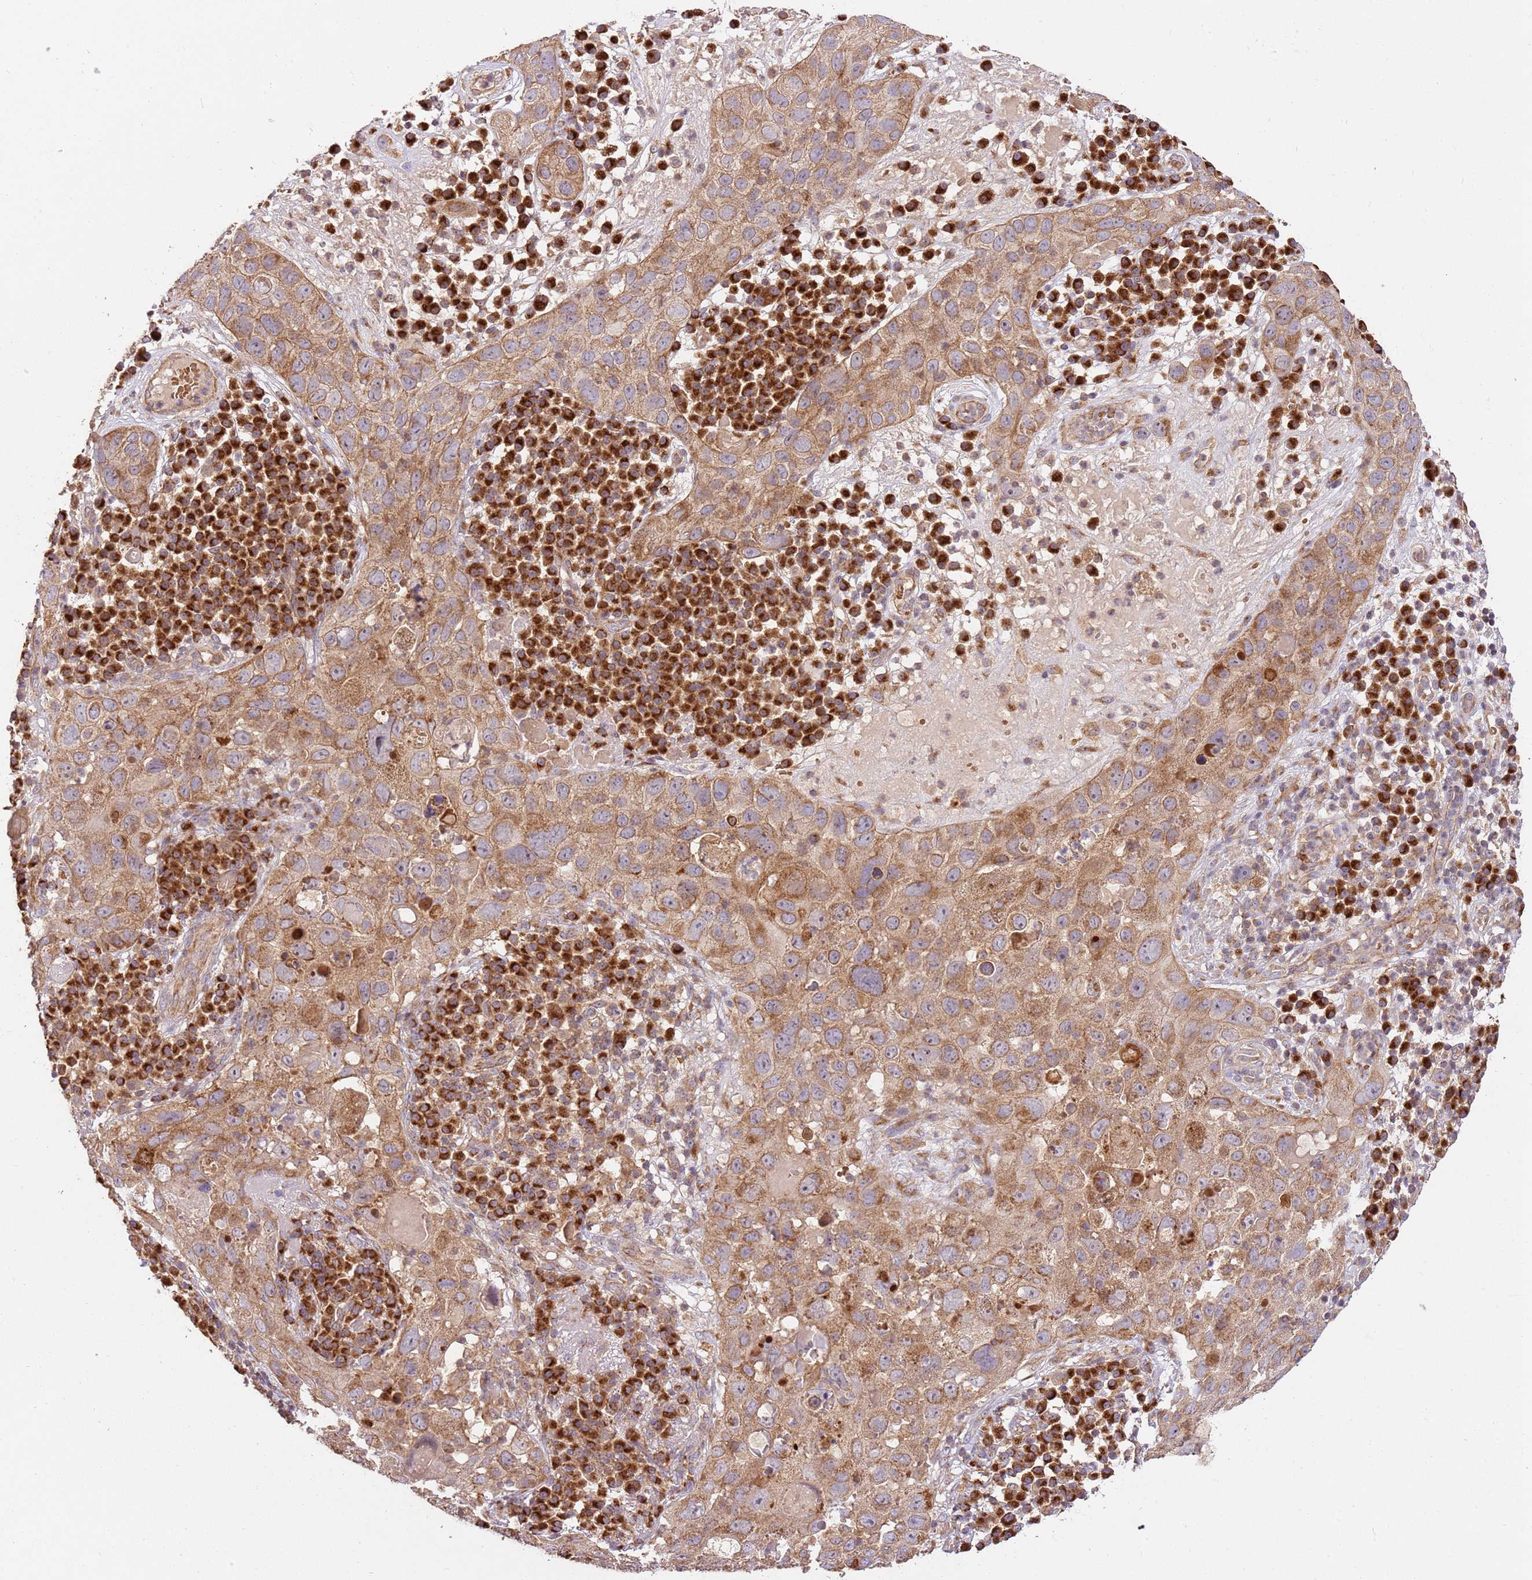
{"staining": {"intensity": "moderate", "quantity": ">75%", "location": "cytoplasmic/membranous"}, "tissue": "skin cancer", "cell_type": "Tumor cells", "image_type": "cancer", "snomed": [{"axis": "morphology", "description": "Squamous cell carcinoma in situ, NOS"}, {"axis": "morphology", "description": "Squamous cell carcinoma, NOS"}, {"axis": "topography", "description": "Skin"}], "caption": "Immunohistochemical staining of skin cancer displays moderate cytoplasmic/membranous protein staining in approximately >75% of tumor cells.", "gene": "SPATA2L", "patient": {"sex": "male", "age": 93}}